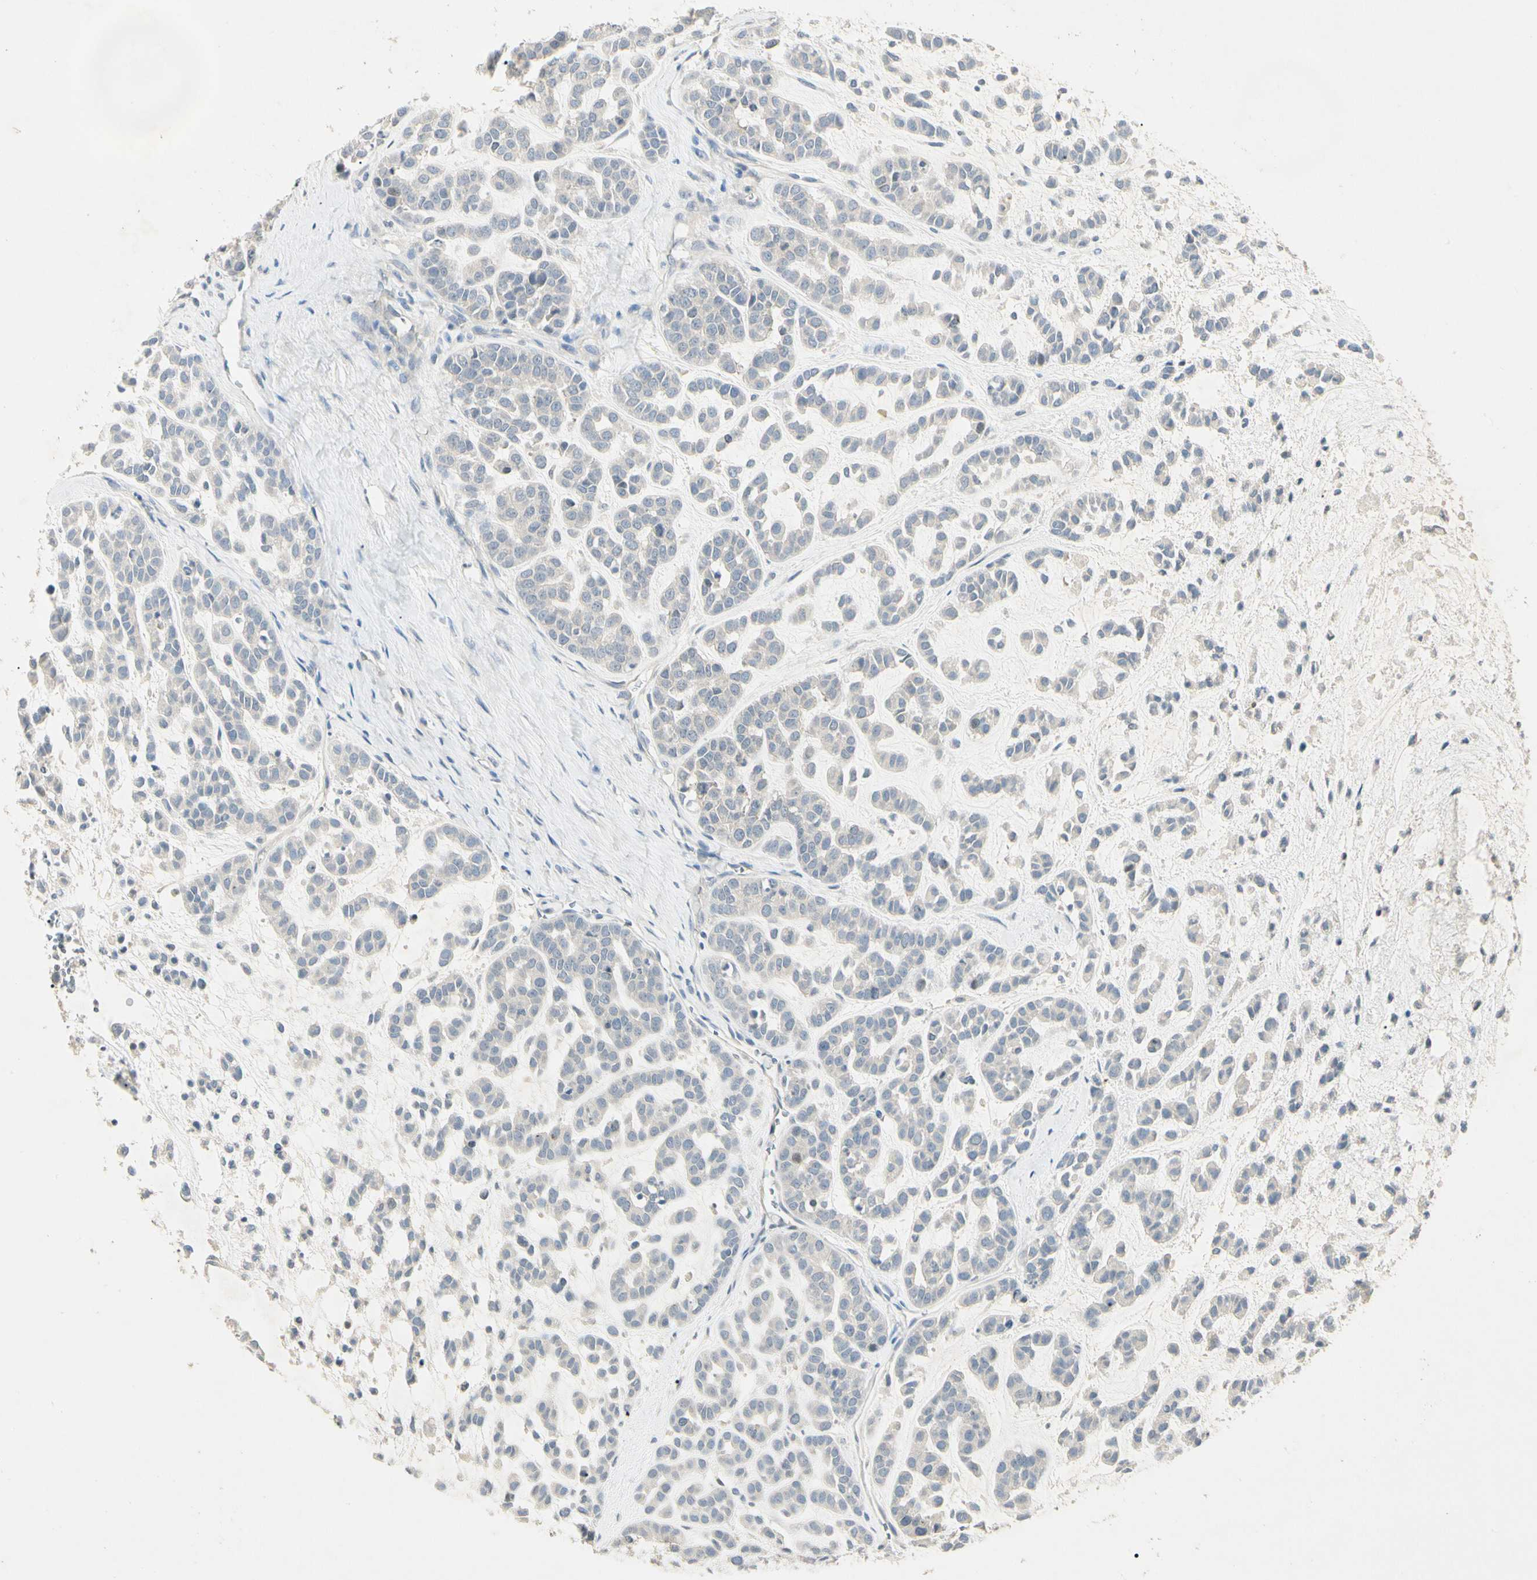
{"staining": {"intensity": "negative", "quantity": "none", "location": "none"}, "tissue": "head and neck cancer", "cell_type": "Tumor cells", "image_type": "cancer", "snomed": [{"axis": "morphology", "description": "Adenocarcinoma, NOS"}, {"axis": "morphology", "description": "Adenoma, NOS"}, {"axis": "topography", "description": "Head-Neck"}], "caption": "Adenoma (head and neck) stained for a protein using immunohistochemistry (IHC) exhibits no expression tumor cells.", "gene": "PRSS21", "patient": {"sex": "female", "age": 55}}